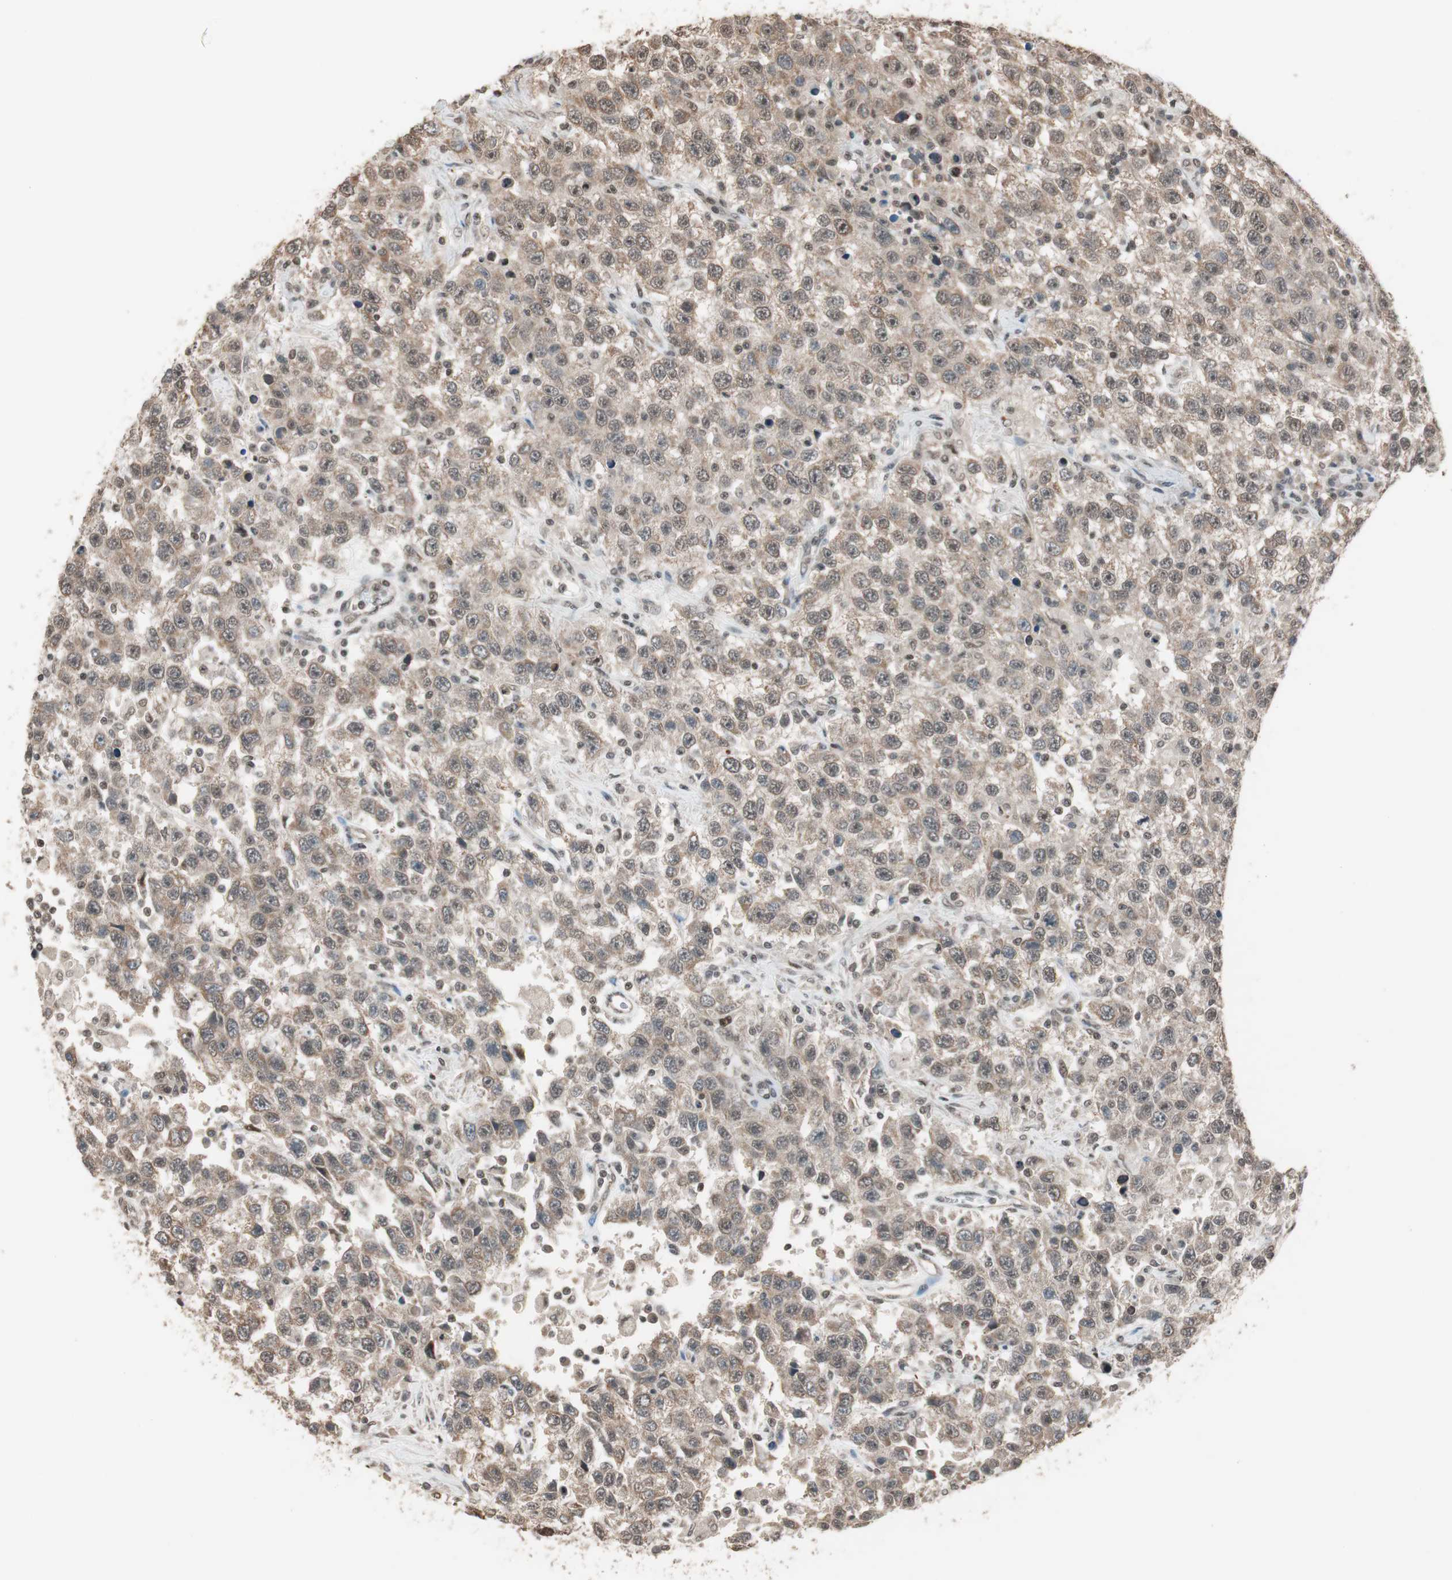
{"staining": {"intensity": "weak", "quantity": ">75%", "location": "cytoplasmic/membranous"}, "tissue": "testis cancer", "cell_type": "Tumor cells", "image_type": "cancer", "snomed": [{"axis": "morphology", "description": "Seminoma, NOS"}, {"axis": "topography", "description": "Testis"}], "caption": "This photomicrograph demonstrates seminoma (testis) stained with IHC to label a protein in brown. The cytoplasmic/membranous of tumor cells show weak positivity for the protein. Nuclei are counter-stained blue.", "gene": "DRAP1", "patient": {"sex": "male", "age": 41}}